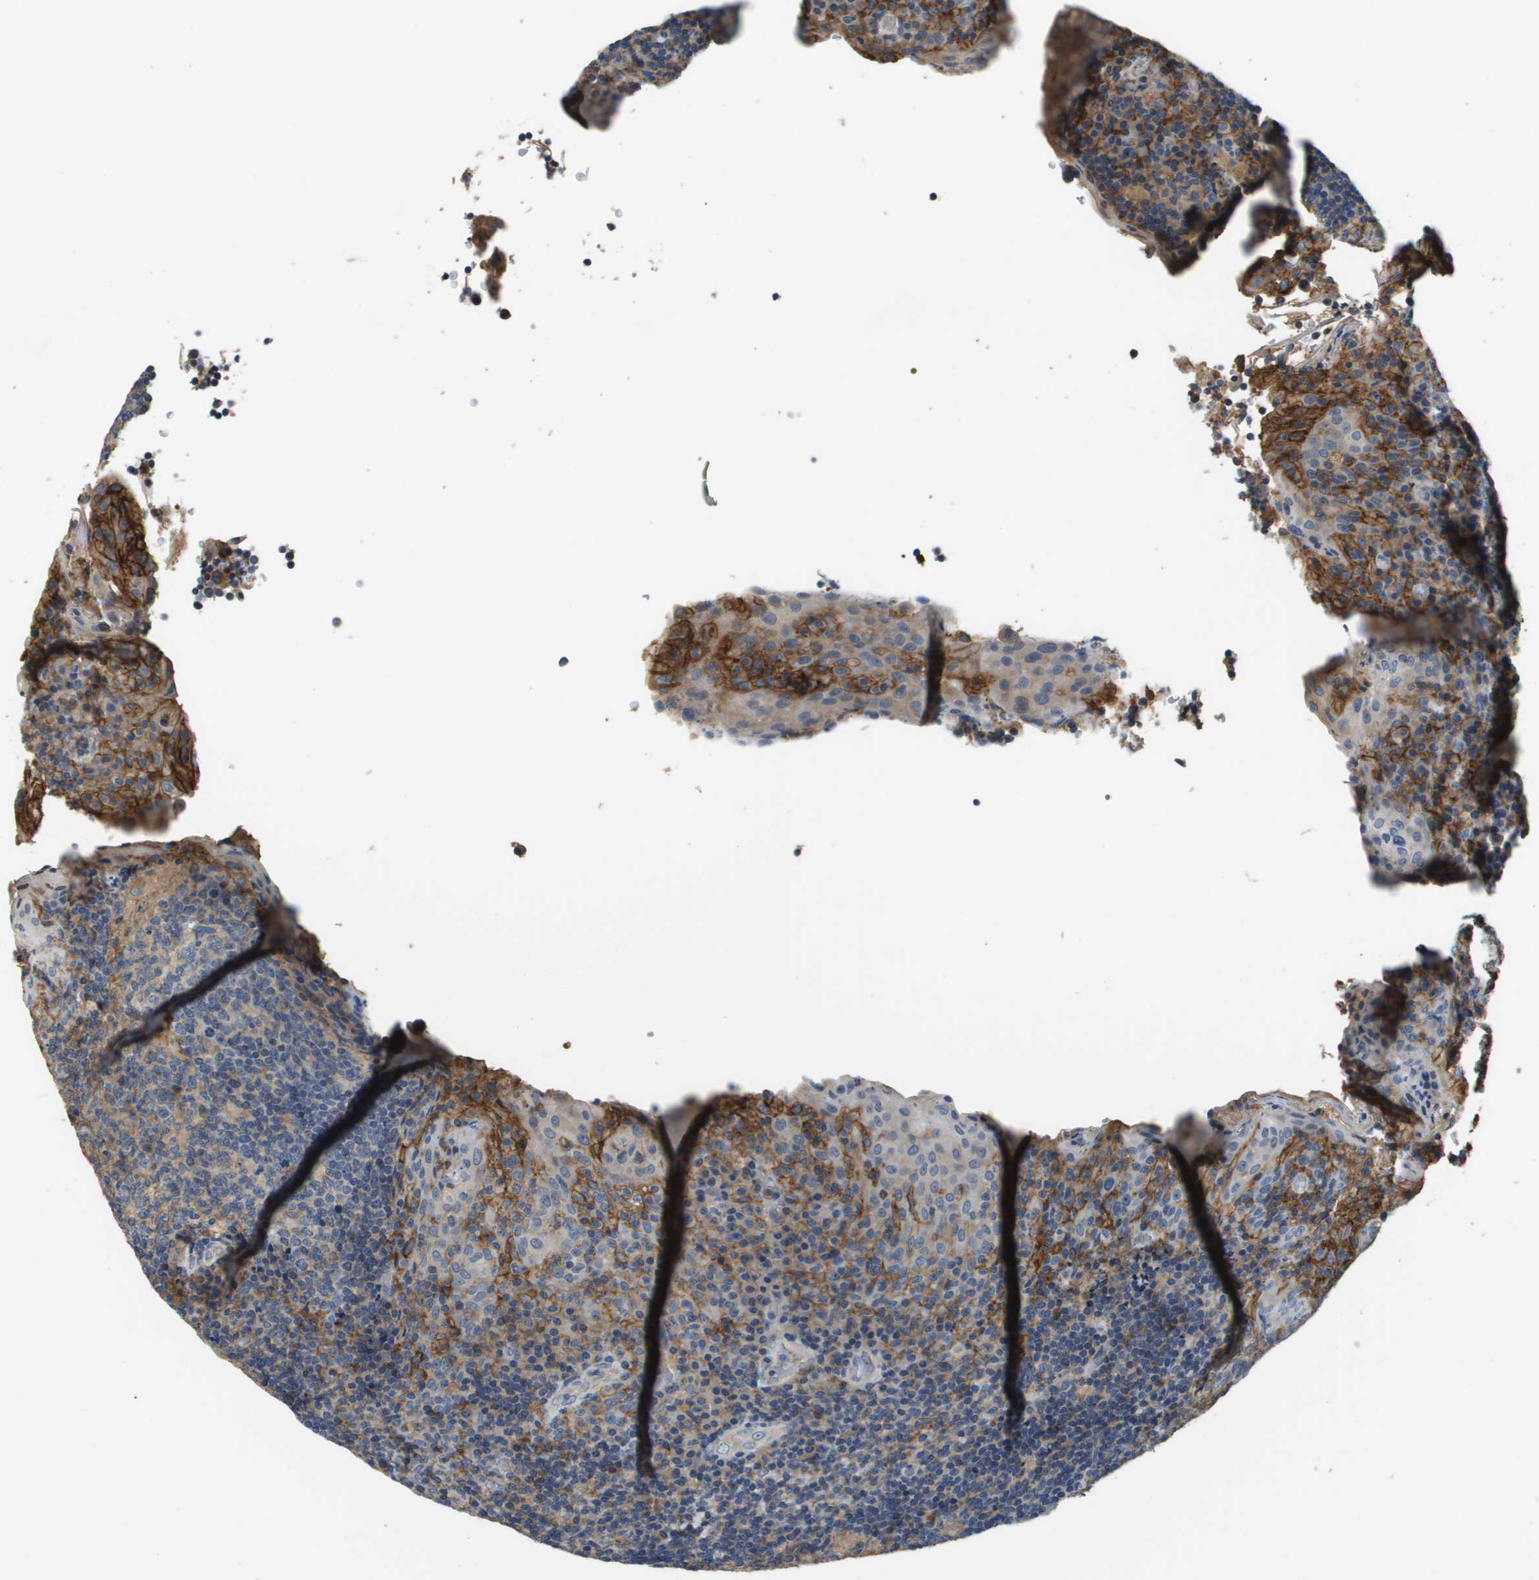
{"staining": {"intensity": "weak", "quantity": "25%-75%", "location": "cytoplasmic/membranous"}, "tissue": "tonsil", "cell_type": "Germinal center cells", "image_type": "normal", "snomed": [{"axis": "morphology", "description": "Normal tissue, NOS"}, {"axis": "topography", "description": "Tonsil"}], "caption": "Protein staining of benign tonsil exhibits weak cytoplasmic/membranous positivity in about 25%-75% of germinal center cells.", "gene": "SLC16A3", "patient": {"sex": "male", "age": 17}}